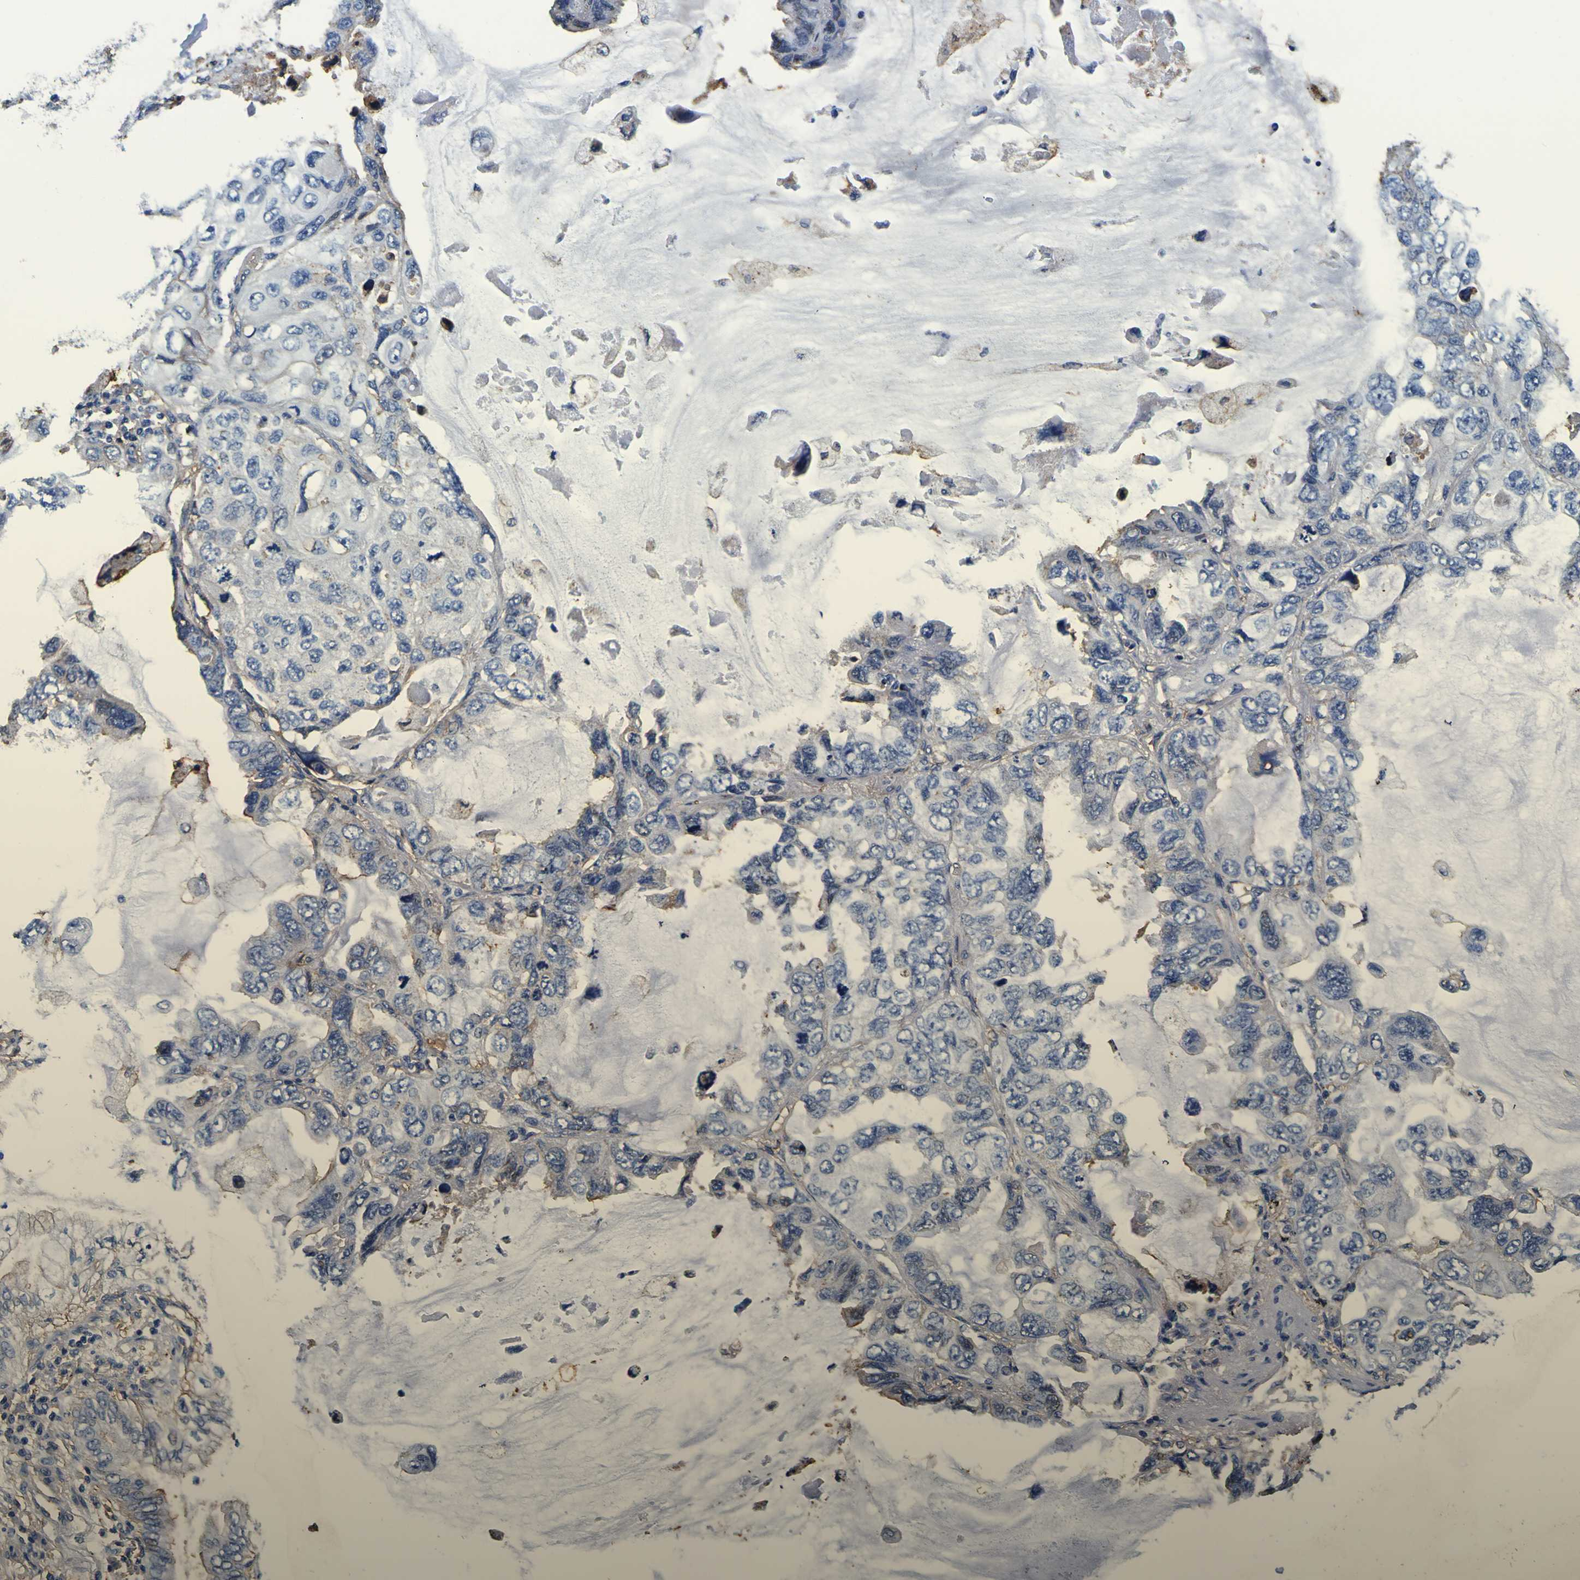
{"staining": {"intensity": "negative", "quantity": "none", "location": "none"}, "tissue": "lung cancer", "cell_type": "Tumor cells", "image_type": "cancer", "snomed": [{"axis": "morphology", "description": "Squamous cell carcinoma, NOS"}, {"axis": "topography", "description": "Lung"}], "caption": "High magnification brightfield microscopy of lung cancer (squamous cell carcinoma) stained with DAB (3,3'-diaminobenzidine) (brown) and counterstained with hematoxylin (blue): tumor cells show no significant expression.", "gene": "PXDN", "patient": {"sex": "female", "age": 73}}